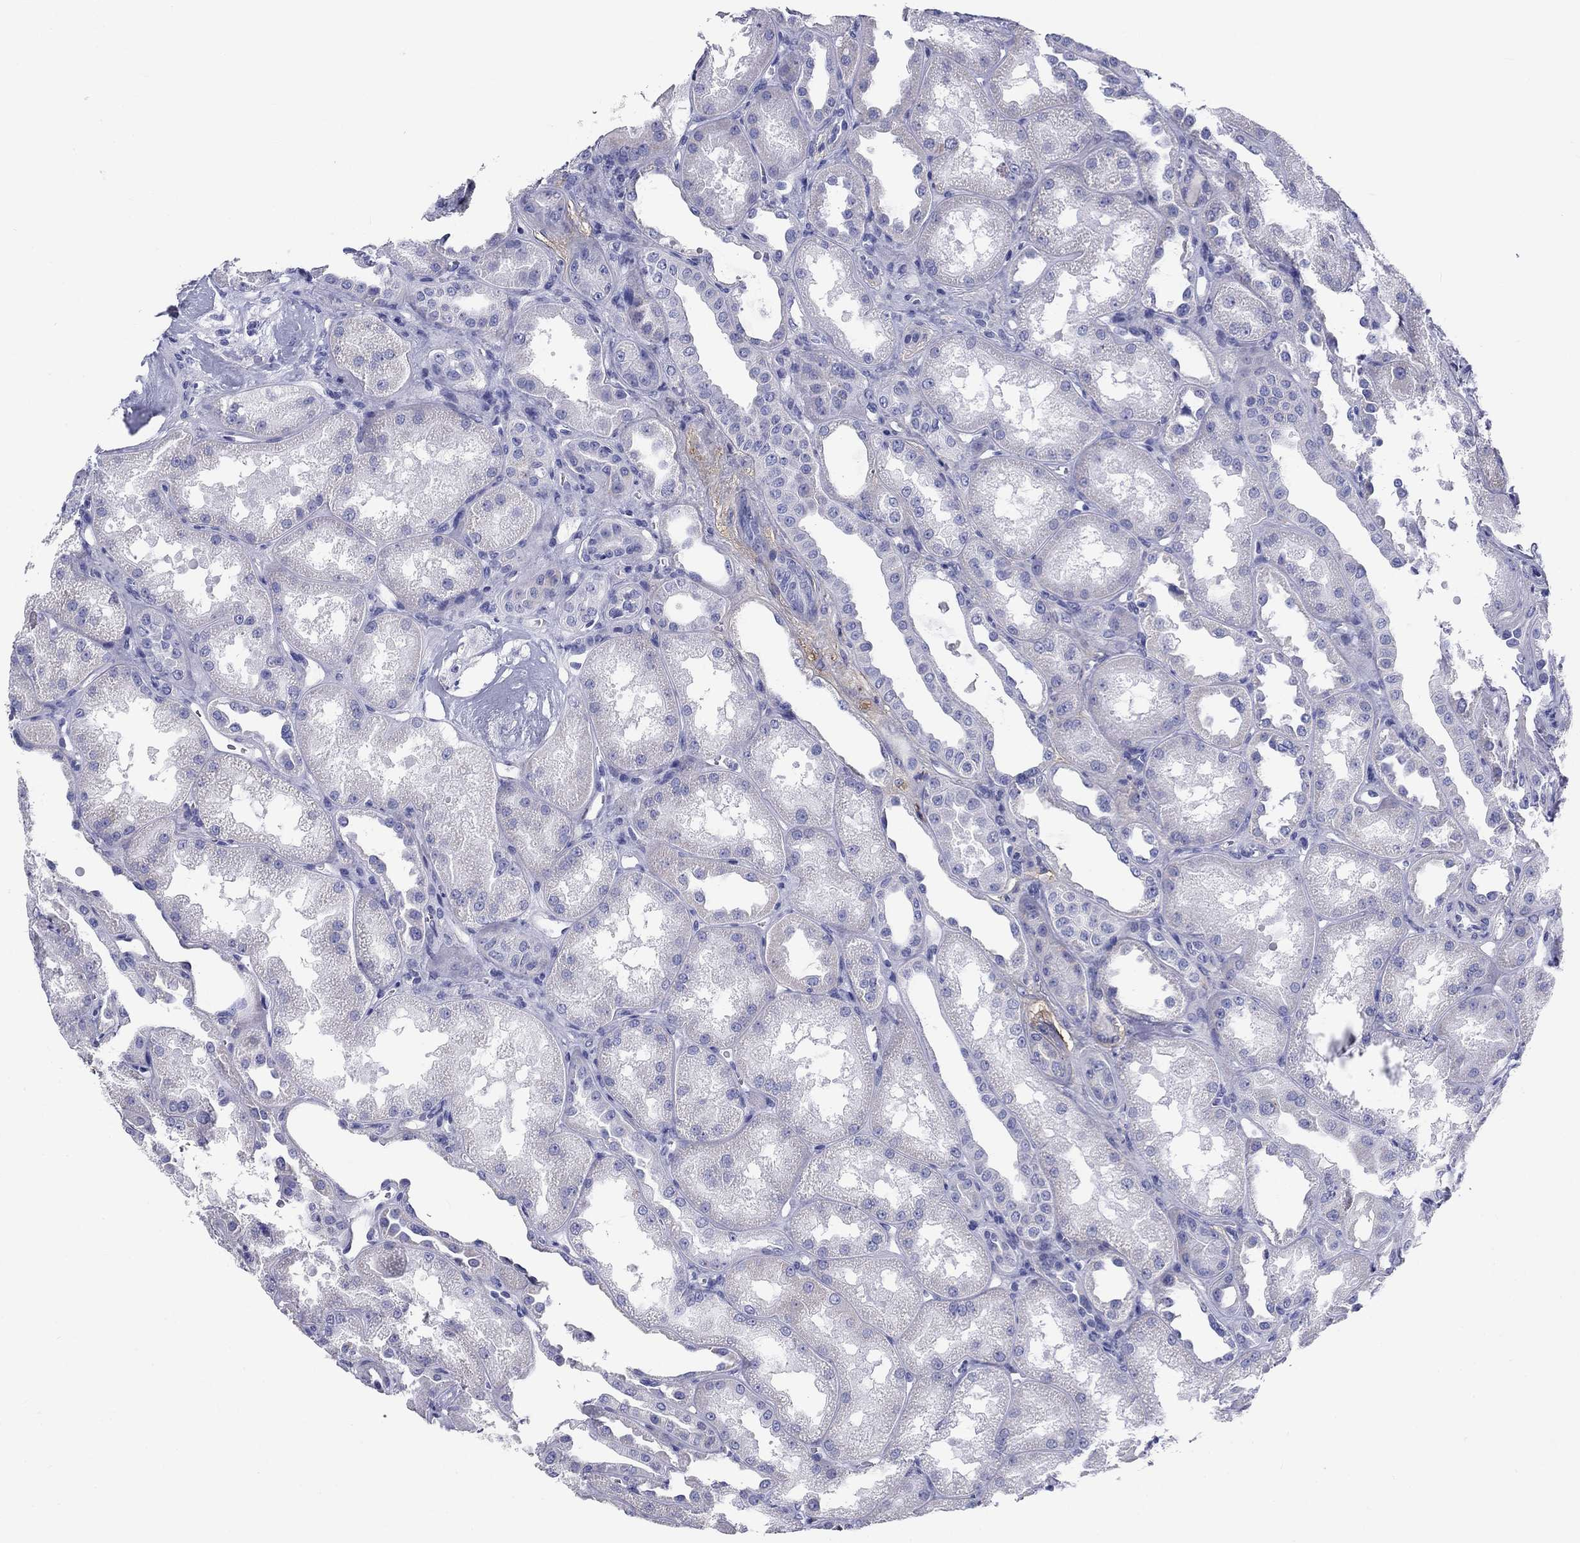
{"staining": {"intensity": "negative", "quantity": "none", "location": "none"}, "tissue": "kidney", "cell_type": "Cells in glomeruli", "image_type": "normal", "snomed": [{"axis": "morphology", "description": "Normal tissue, NOS"}, {"axis": "topography", "description": "Kidney"}], "caption": "IHC of benign human kidney shows no expression in cells in glomeruli. (Brightfield microscopy of DAB IHC at high magnification).", "gene": "CD40LG", "patient": {"sex": "male", "age": 61}}